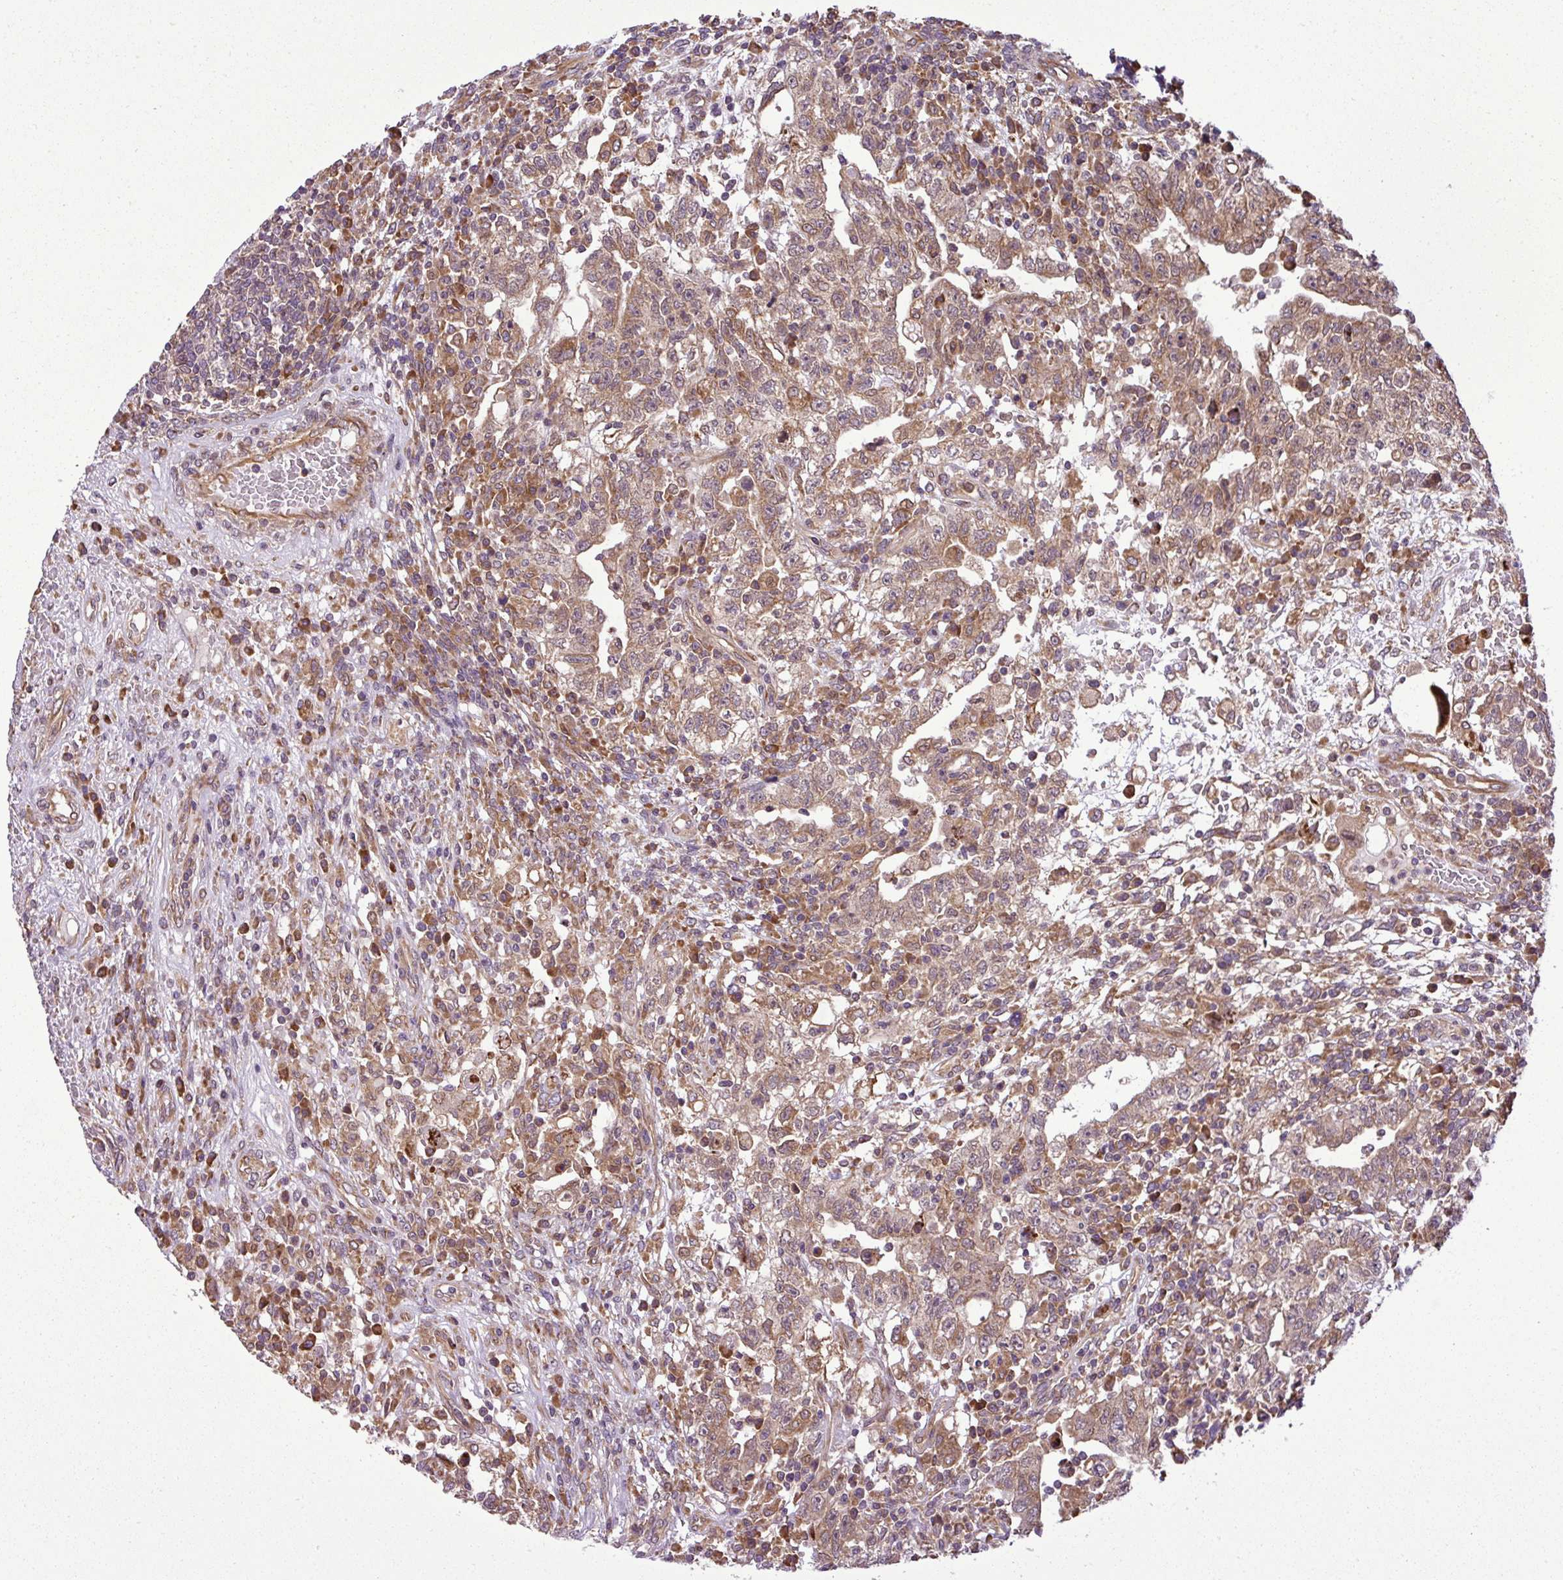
{"staining": {"intensity": "moderate", "quantity": ">75%", "location": "cytoplasmic/membranous"}, "tissue": "testis cancer", "cell_type": "Tumor cells", "image_type": "cancer", "snomed": [{"axis": "morphology", "description": "Carcinoma, Embryonal, NOS"}, {"axis": "topography", "description": "Testis"}], "caption": "Testis embryonal carcinoma tissue reveals moderate cytoplasmic/membranous staining in approximately >75% of tumor cells, visualized by immunohistochemistry. The protein of interest is shown in brown color, while the nuclei are stained blue.", "gene": "DLGAP4", "patient": {"sex": "male", "age": 26}}